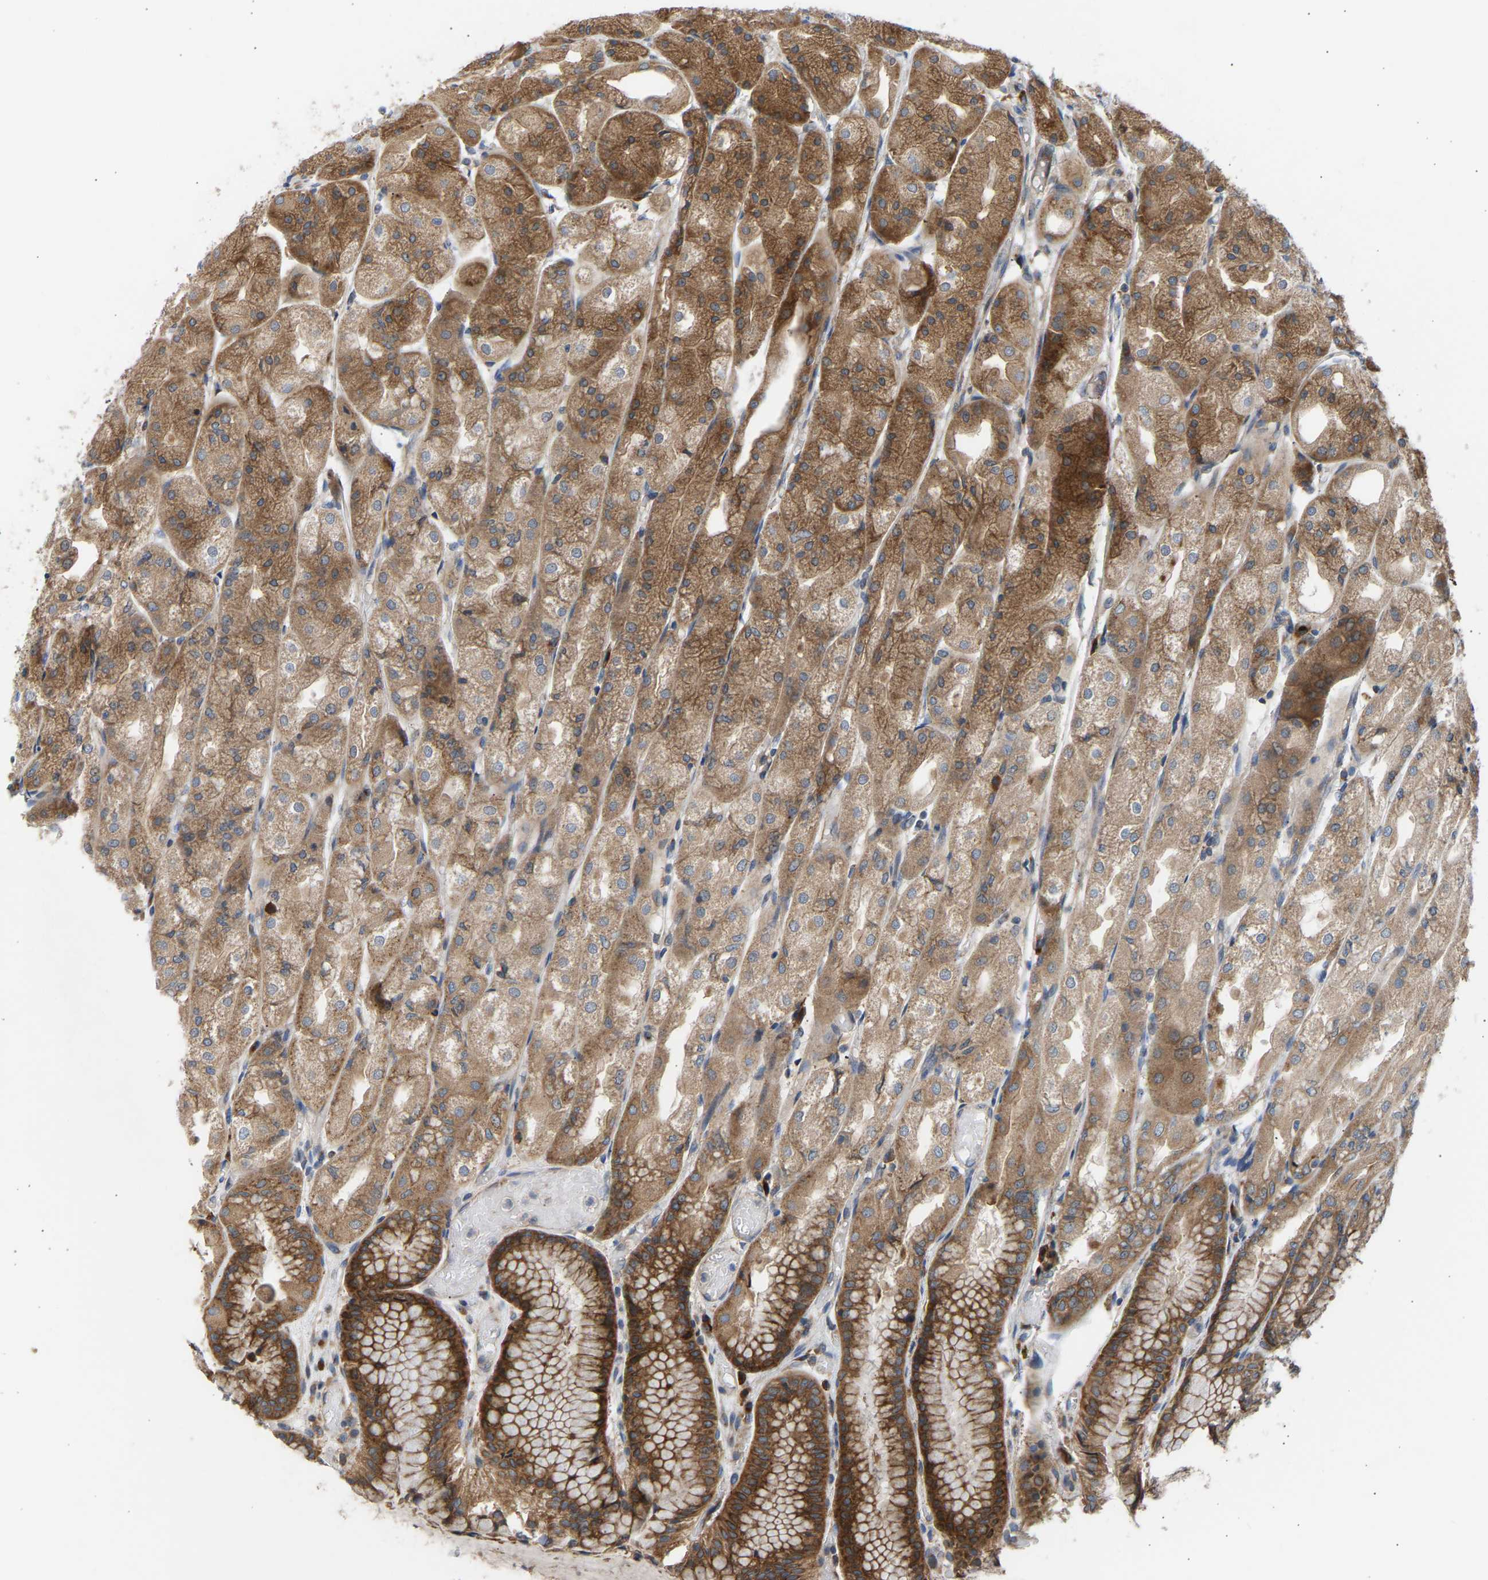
{"staining": {"intensity": "strong", "quantity": ">75%", "location": "cytoplasmic/membranous"}, "tissue": "stomach", "cell_type": "Glandular cells", "image_type": "normal", "snomed": [{"axis": "morphology", "description": "Normal tissue, NOS"}, {"axis": "topography", "description": "Stomach, upper"}], "caption": "Protein staining demonstrates strong cytoplasmic/membranous expression in about >75% of glandular cells in normal stomach.", "gene": "GCN1", "patient": {"sex": "male", "age": 72}}